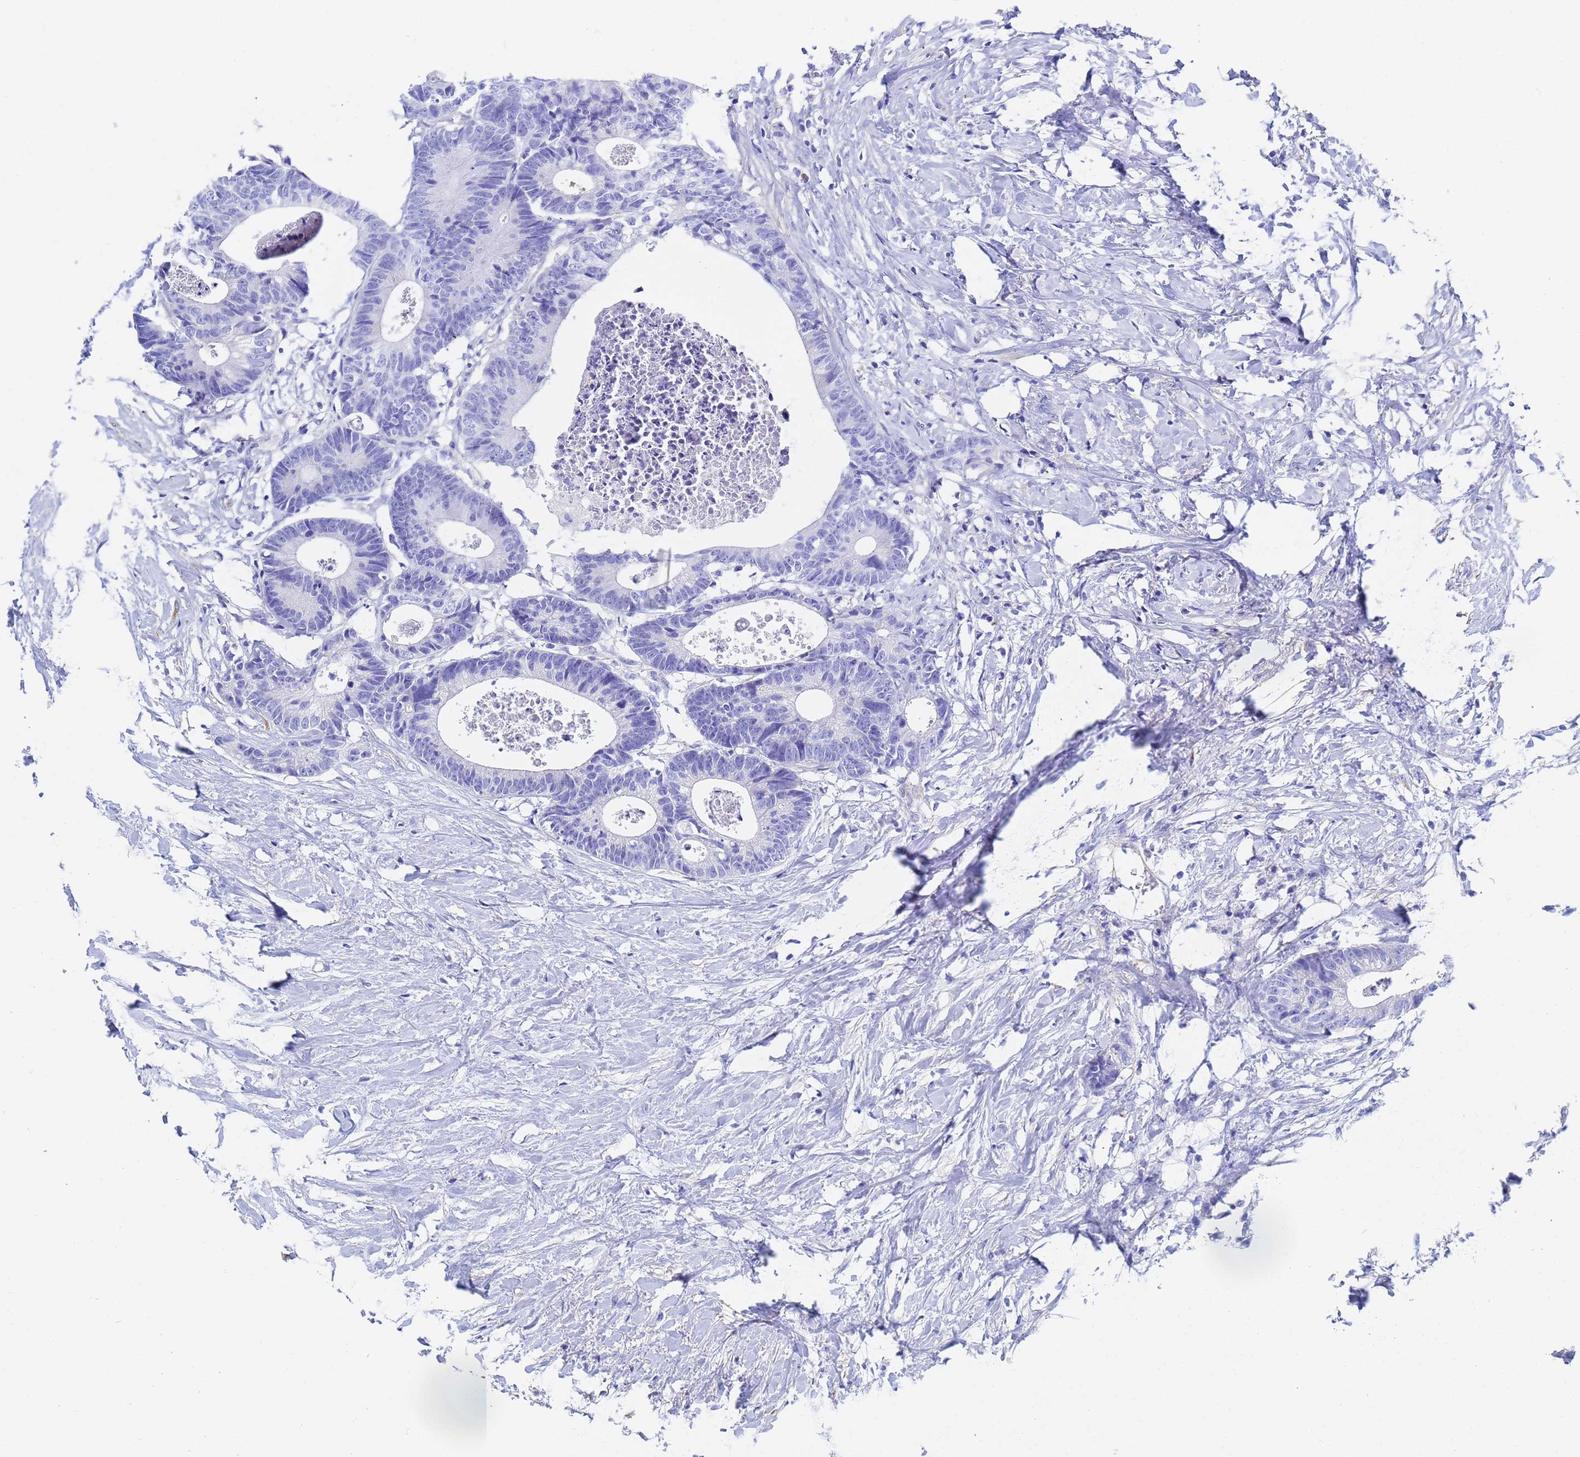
{"staining": {"intensity": "negative", "quantity": "none", "location": "none"}, "tissue": "colorectal cancer", "cell_type": "Tumor cells", "image_type": "cancer", "snomed": [{"axis": "morphology", "description": "Adenocarcinoma, NOS"}, {"axis": "topography", "description": "Colon"}], "caption": "Protein analysis of colorectal cancer (adenocarcinoma) demonstrates no significant expression in tumor cells. (Brightfield microscopy of DAB (3,3'-diaminobenzidine) IHC at high magnification).", "gene": "CST4", "patient": {"sex": "female", "age": 57}}